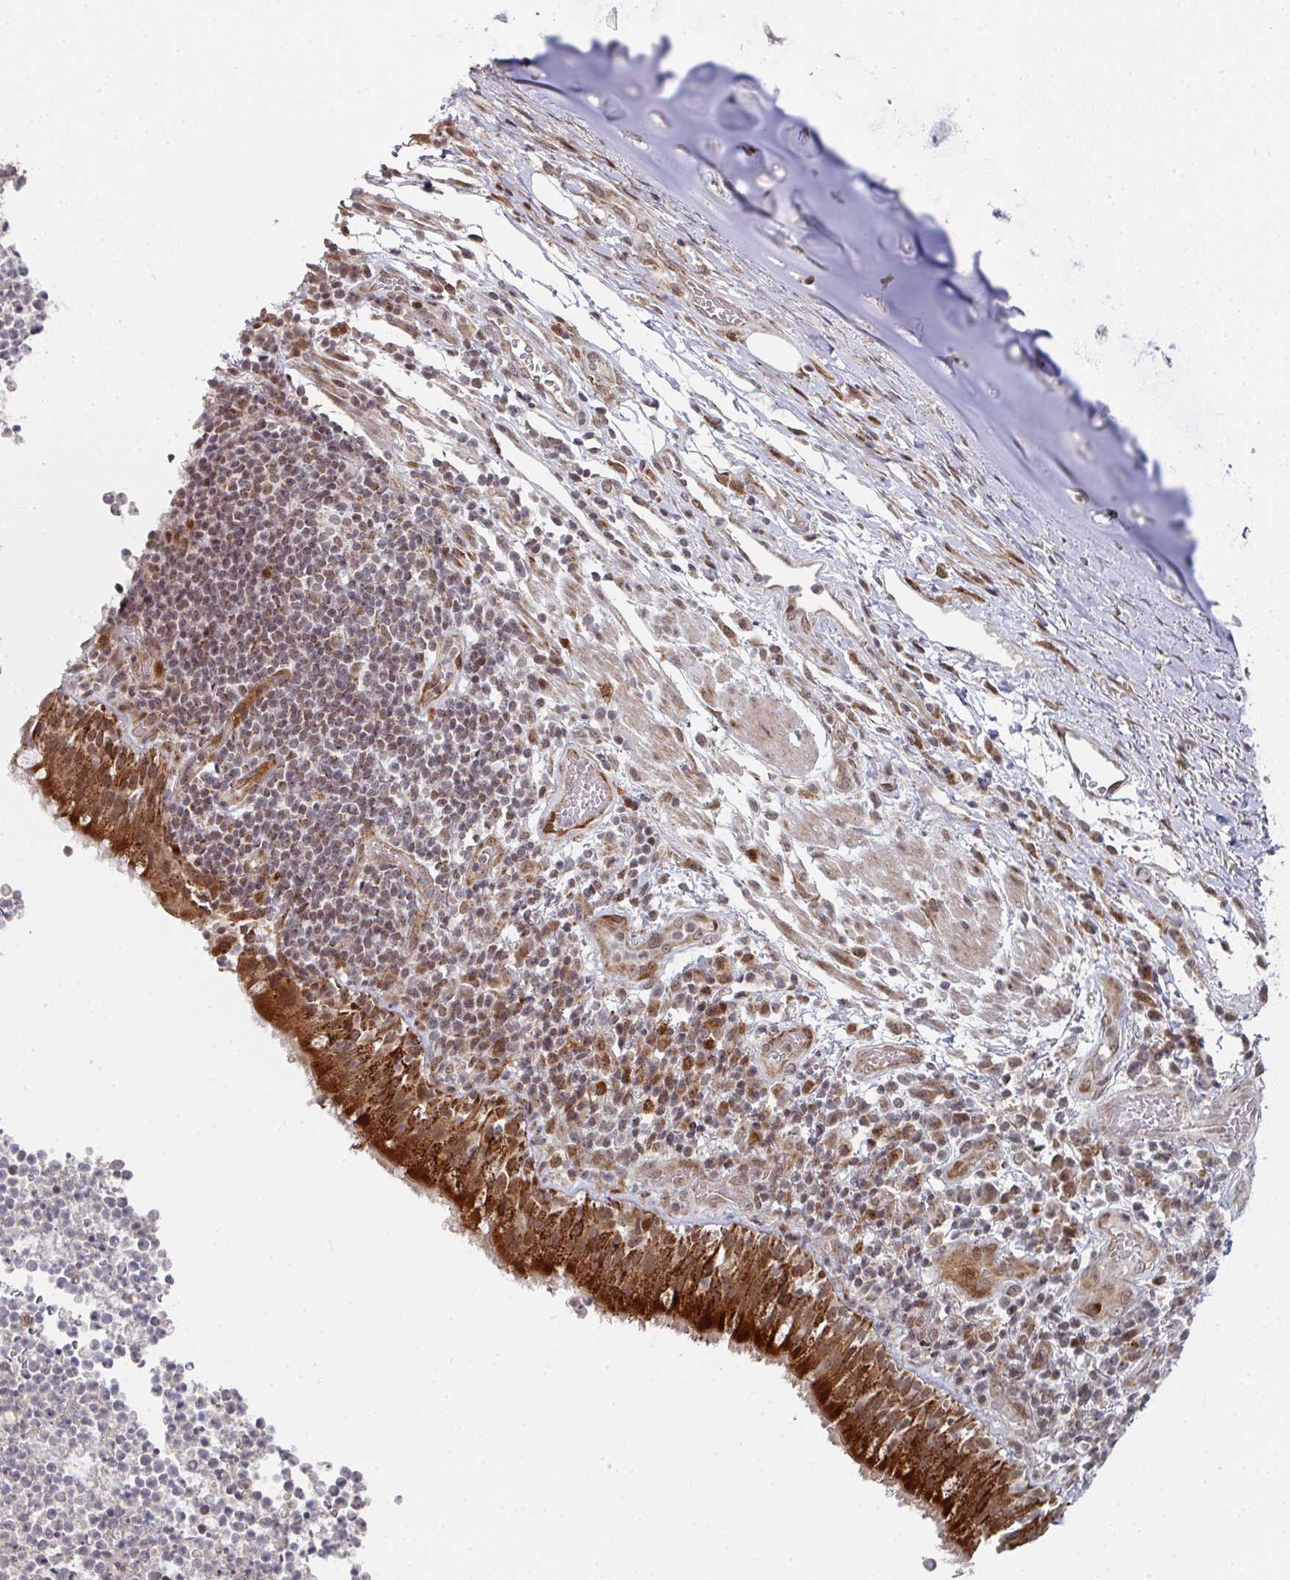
{"staining": {"intensity": "strong", "quantity": ">75%", "location": "cytoplasmic/membranous"}, "tissue": "bronchus", "cell_type": "Respiratory epithelial cells", "image_type": "normal", "snomed": [{"axis": "morphology", "description": "Normal tissue, NOS"}, {"axis": "topography", "description": "Cartilage tissue"}, {"axis": "topography", "description": "Bronchus"}], "caption": "Immunohistochemical staining of unremarkable human bronchus shows high levels of strong cytoplasmic/membranous positivity in about >75% of respiratory epithelial cells. The protein is stained brown, and the nuclei are stained in blue (DAB (3,3'-diaminobenzidine) IHC with brightfield microscopy, high magnification).", "gene": "RBBP5", "patient": {"sex": "male", "age": 56}}